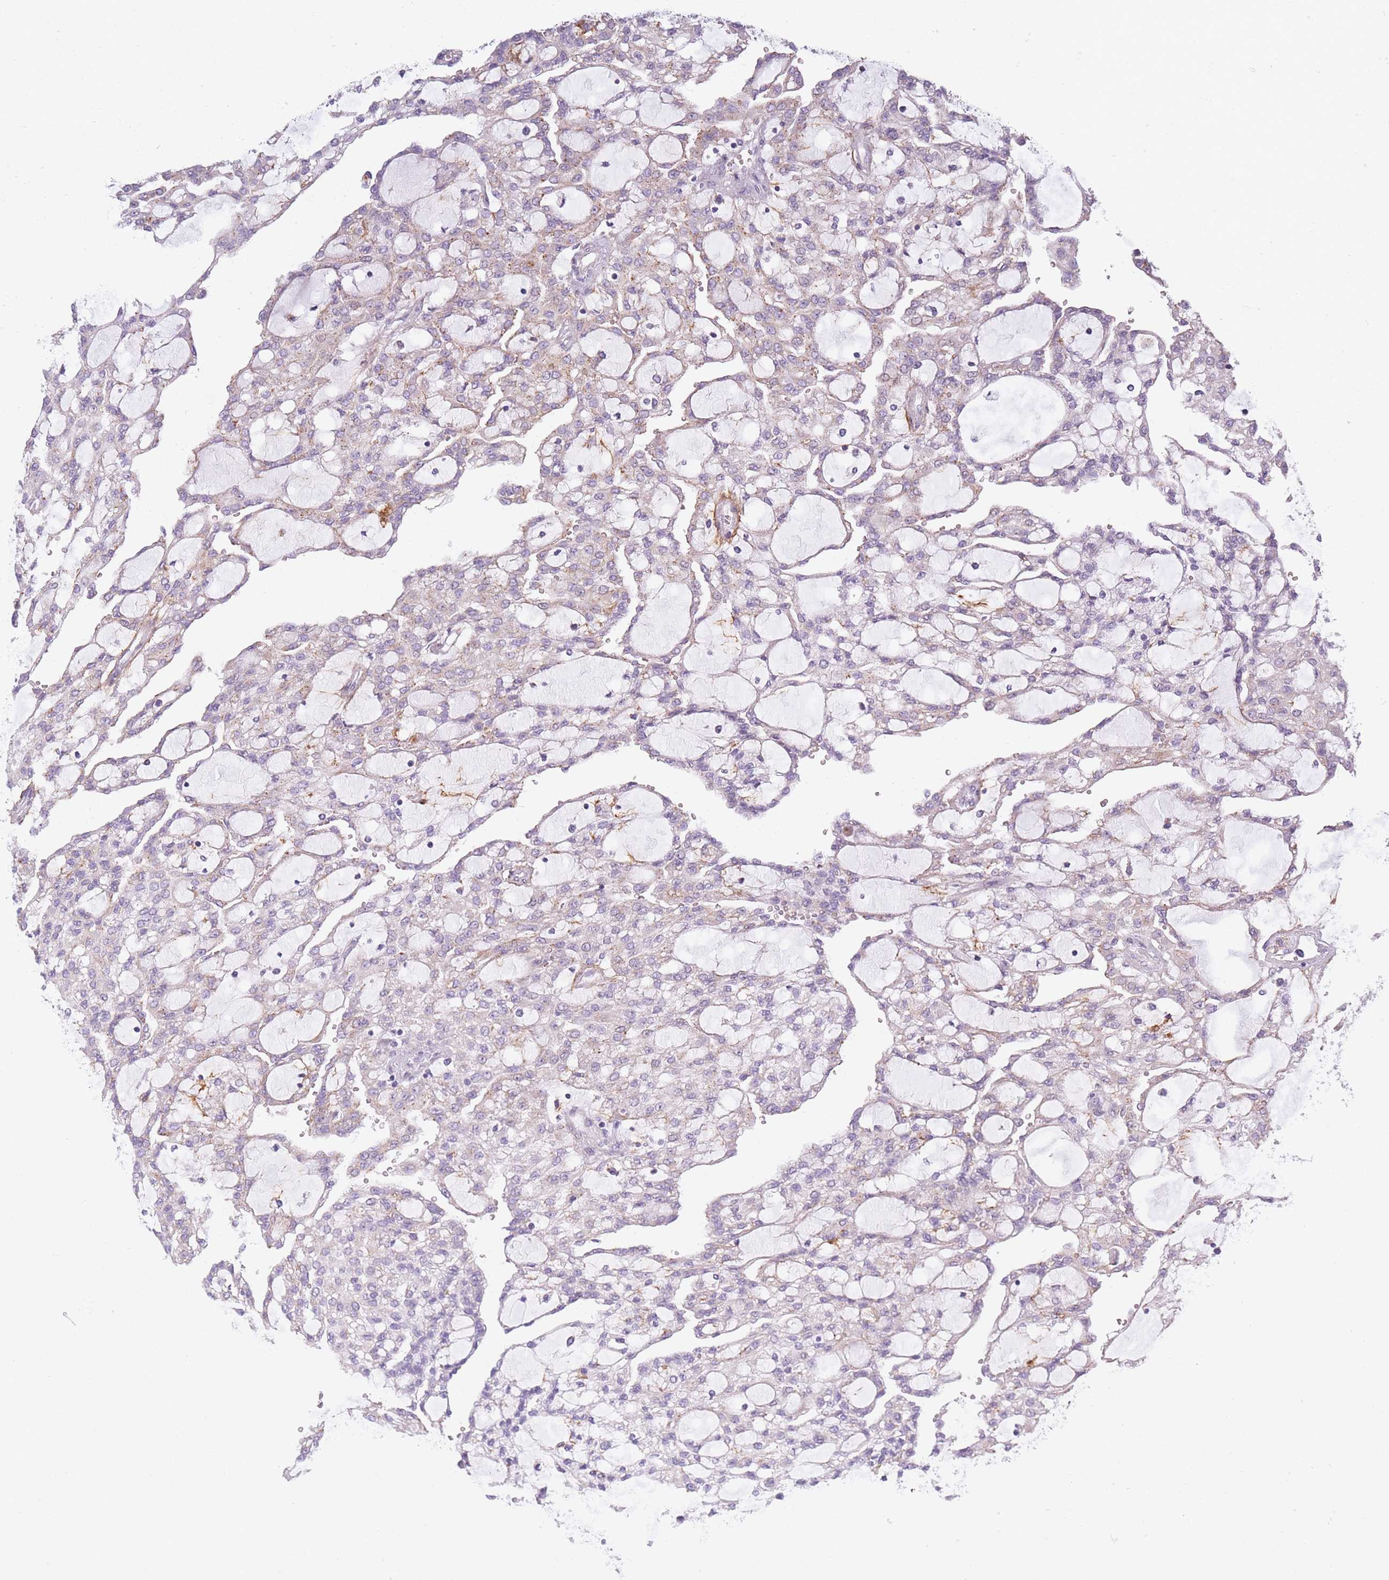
{"staining": {"intensity": "negative", "quantity": "none", "location": "none"}, "tissue": "renal cancer", "cell_type": "Tumor cells", "image_type": "cancer", "snomed": [{"axis": "morphology", "description": "Adenocarcinoma, NOS"}, {"axis": "topography", "description": "Kidney"}], "caption": "High power microscopy image of an immunohistochemistry photomicrograph of renal adenocarcinoma, revealing no significant positivity in tumor cells.", "gene": "AP3M2", "patient": {"sex": "male", "age": 63}}